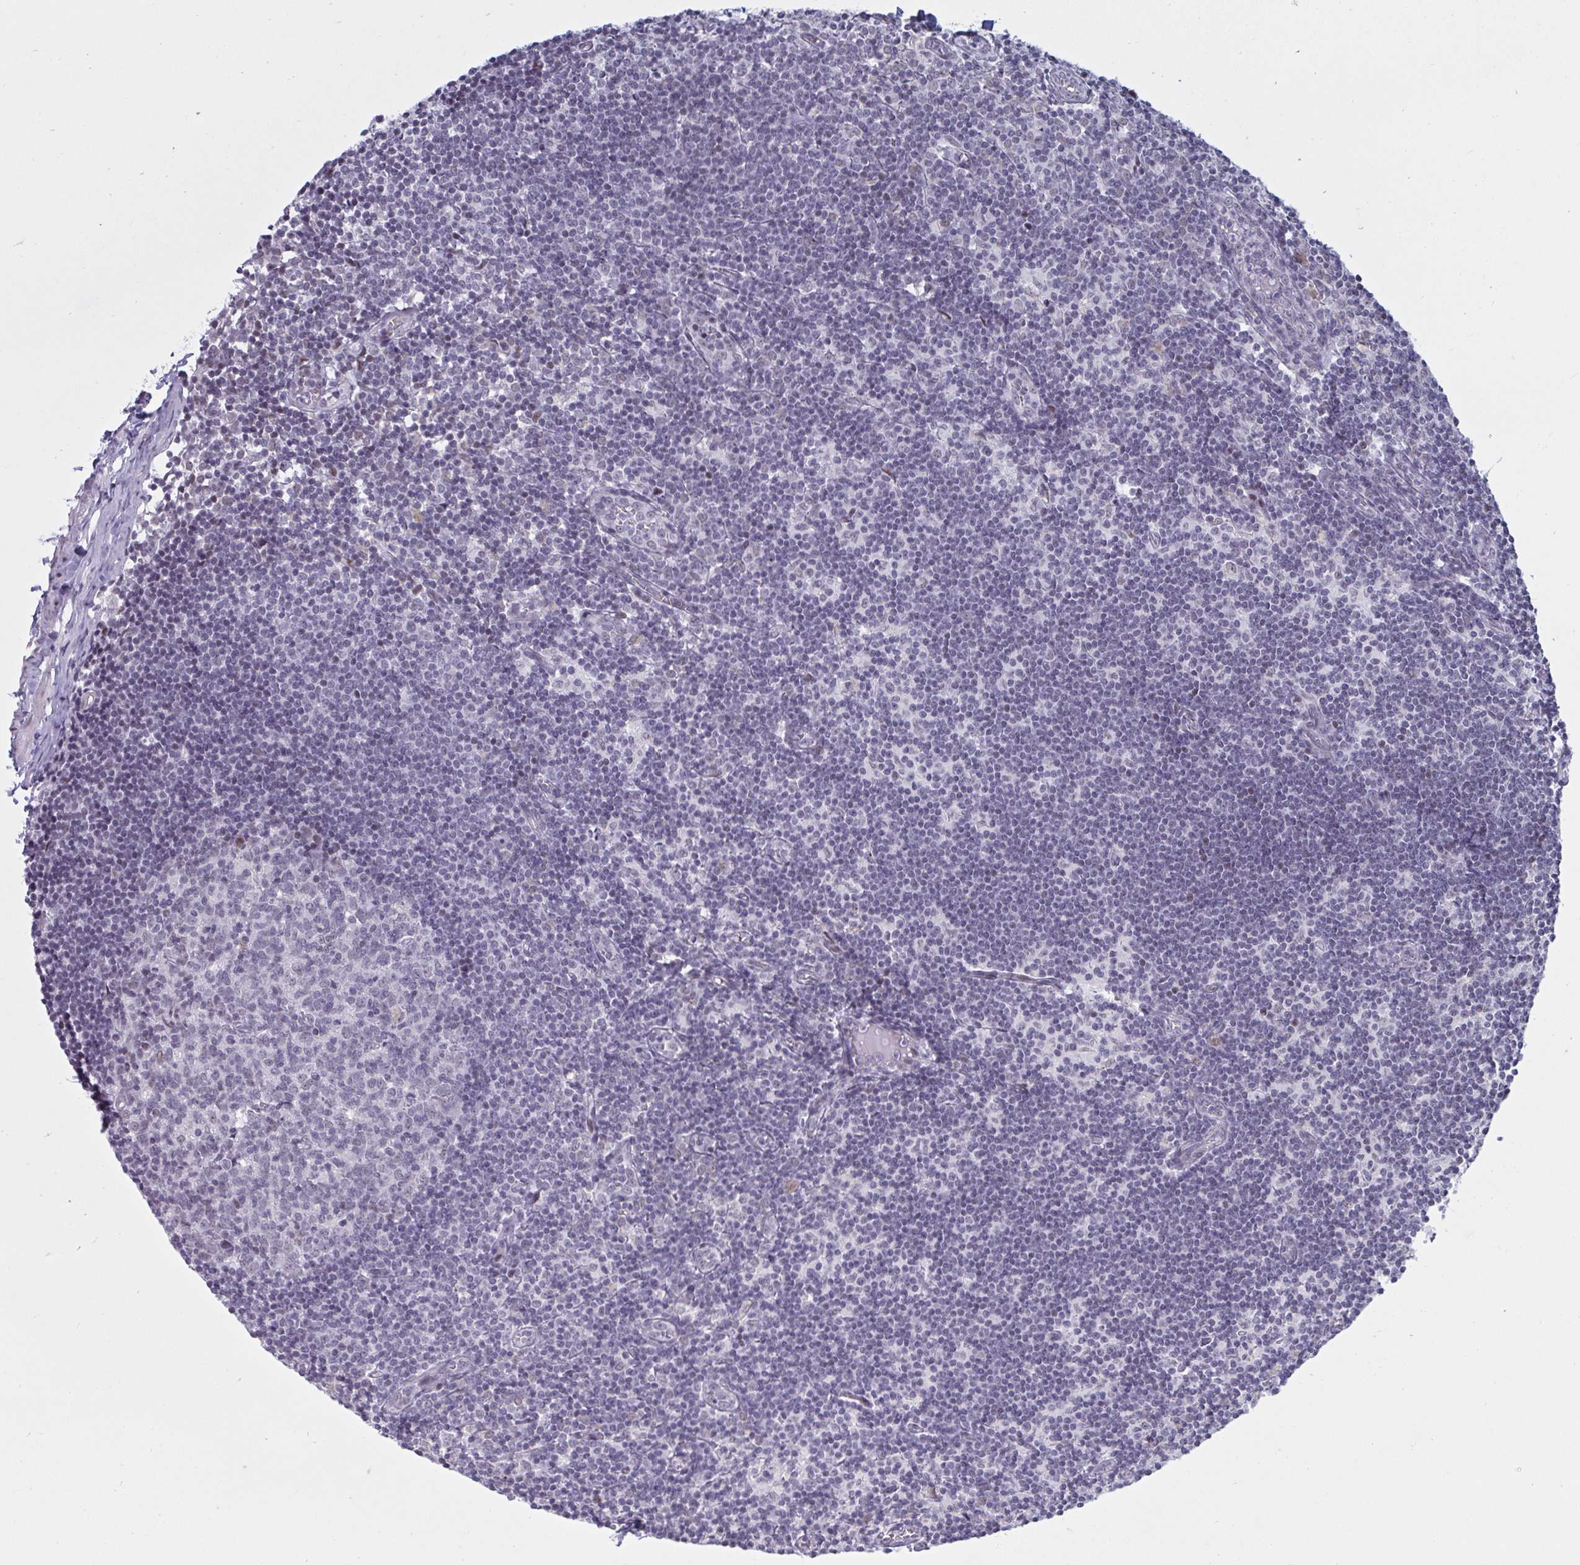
{"staining": {"intensity": "negative", "quantity": "none", "location": "none"}, "tissue": "lymph node", "cell_type": "Germinal center cells", "image_type": "normal", "snomed": [{"axis": "morphology", "description": "Normal tissue, NOS"}, {"axis": "topography", "description": "Lymph node"}], "caption": "This is an IHC image of benign human lymph node. There is no positivity in germinal center cells.", "gene": "HSD17B6", "patient": {"sex": "female", "age": 31}}